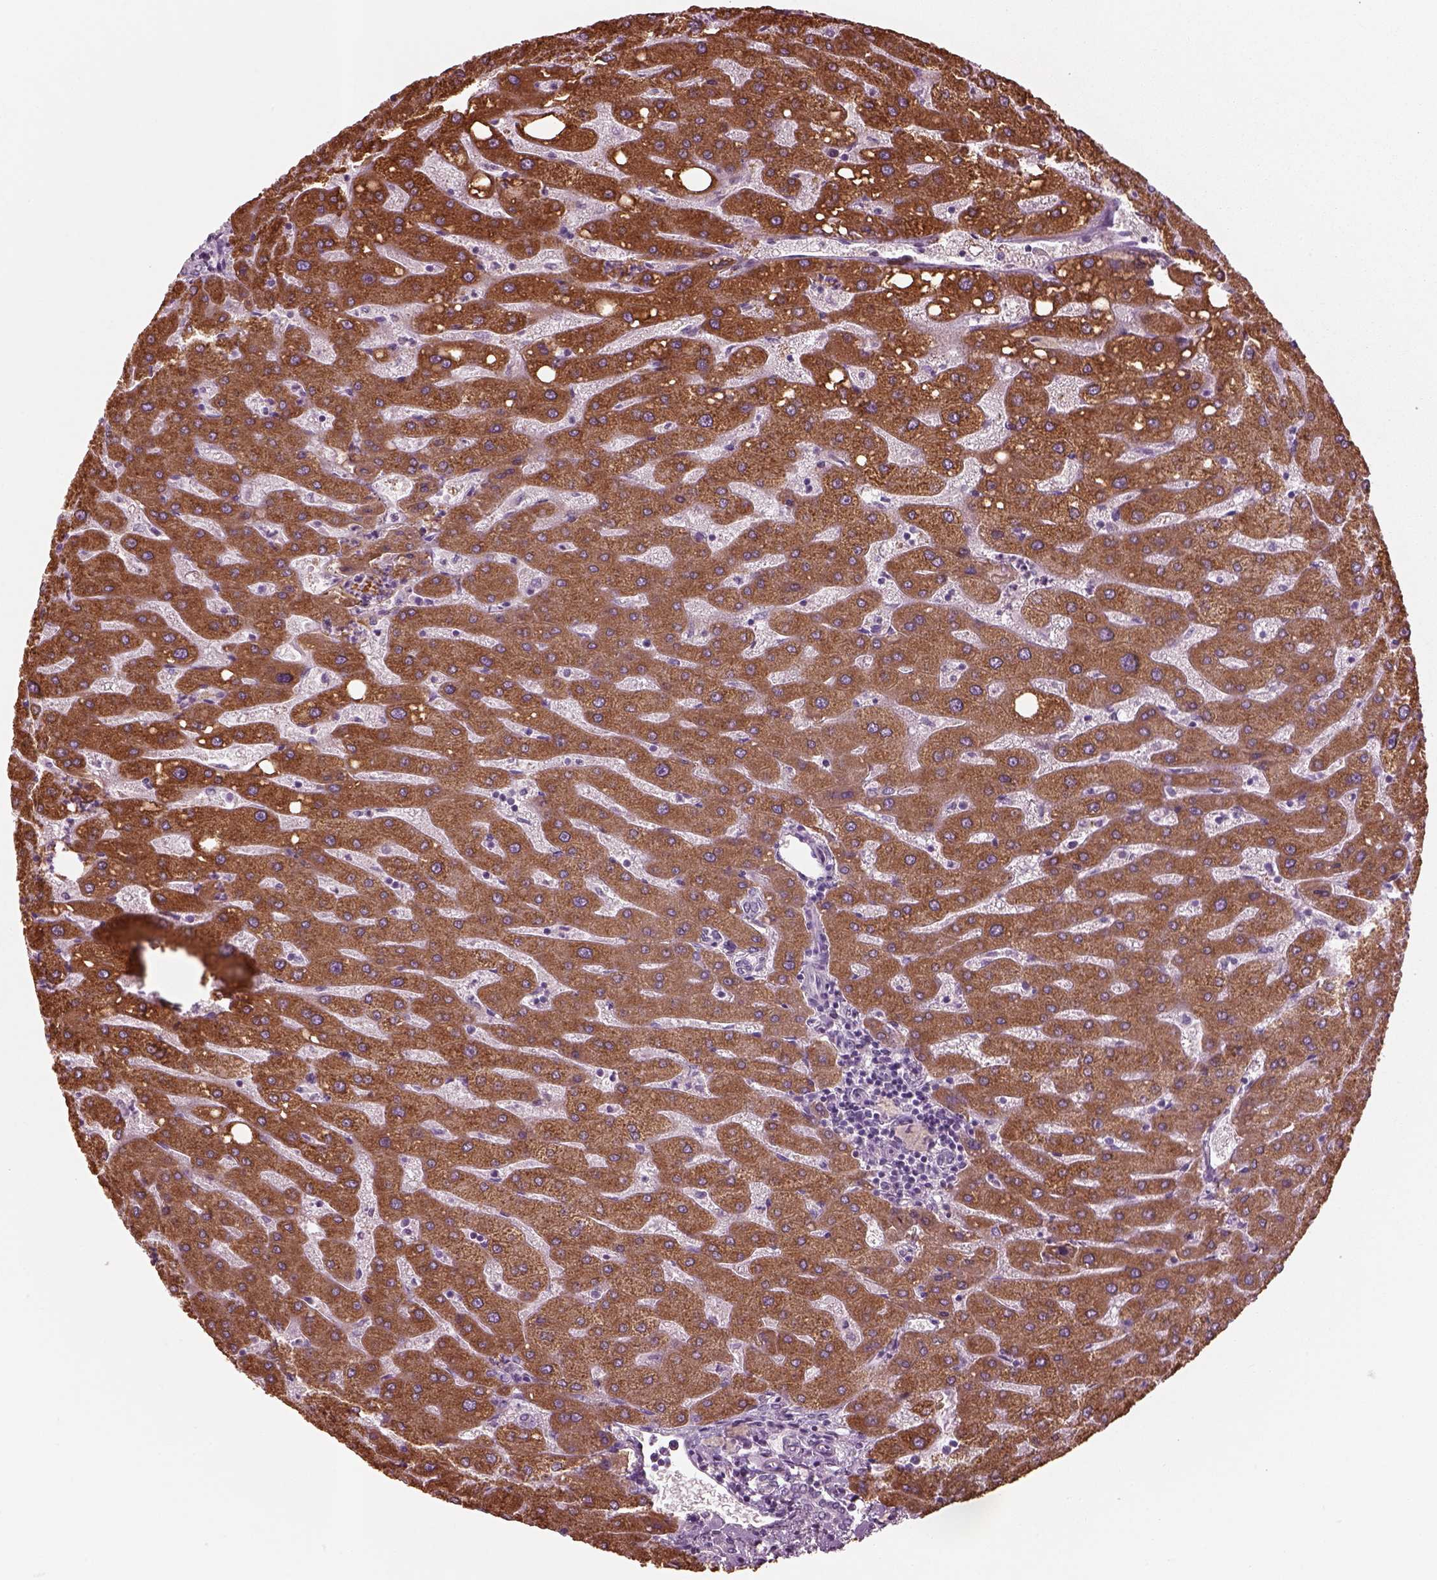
{"staining": {"intensity": "negative", "quantity": "none", "location": "none"}, "tissue": "liver", "cell_type": "Cholangiocytes", "image_type": "normal", "snomed": [{"axis": "morphology", "description": "Normal tissue, NOS"}, {"axis": "topography", "description": "Liver"}], "caption": "High power microscopy micrograph of an immunohistochemistry micrograph of normal liver, revealing no significant expression in cholangiocytes. (Stains: DAB (3,3'-diaminobenzidine) IHC with hematoxylin counter stain, Microscopy: brightfield microscopy at high magnification).", "gene": "SLC27A2", "patient": {"sex": "male", "age": 67}}